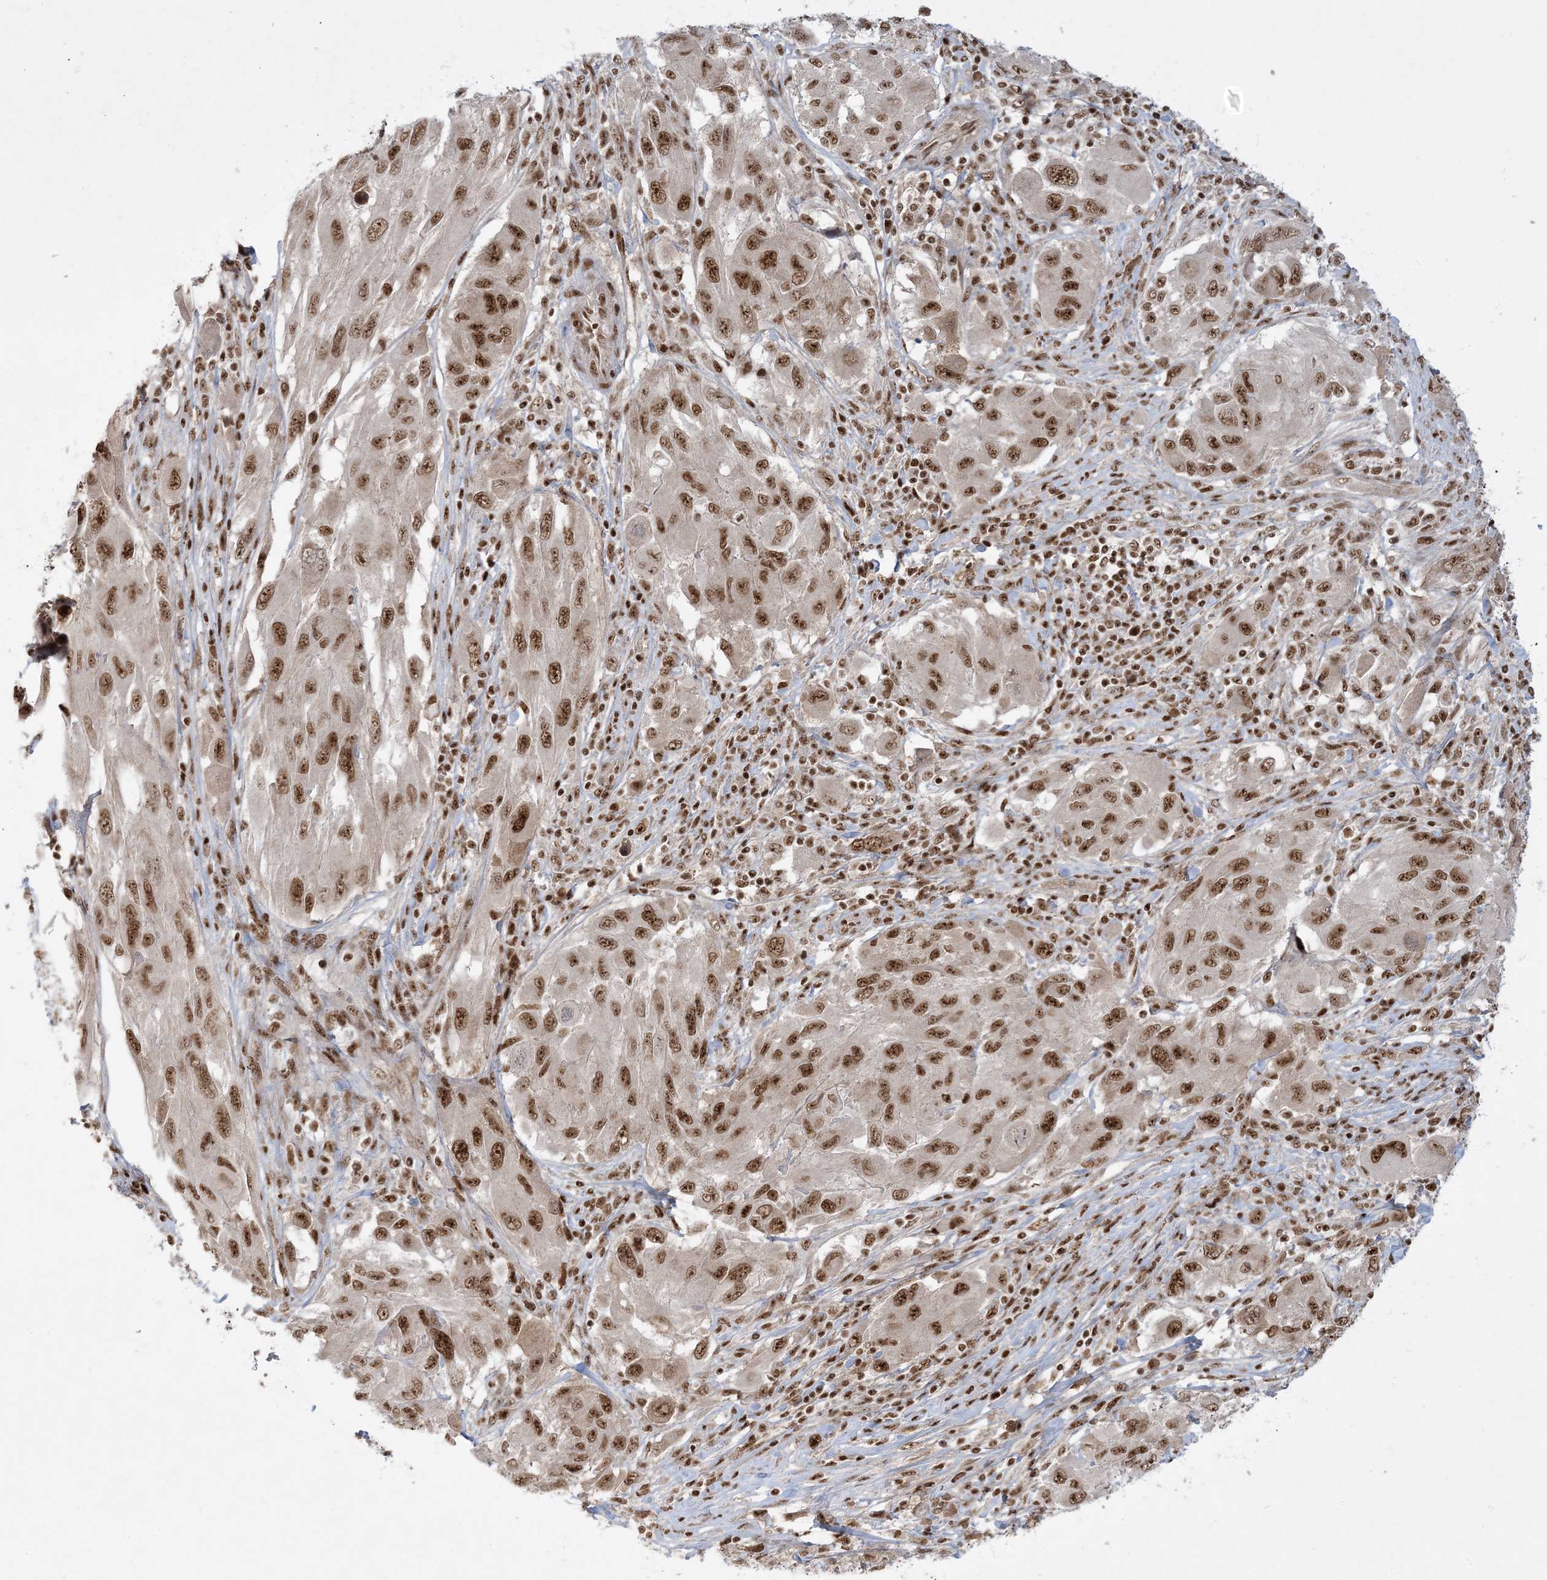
{"staining": {"intensity": "strong", "quantity": ">75%", "location": "nuclear"}, "tissue": "melanoma", "cell_type": "Tumor cells", "image_type": "cancer", "snomed": [{"axis": "morphology", "description": "Malignant melanoma, NOS"}, {"axis": "topography", "description": "Skin"}], "caption": "A brown stain shows strong nuclear staining of a protein in human malignant melanoma tumor cells. (DAB (3,3'-diaminobenzidine) IHC, brown staining for protein, blue staining for nuclei).", "gene": "PPIL2", "patient": {"sex": "female", "age": 91}}